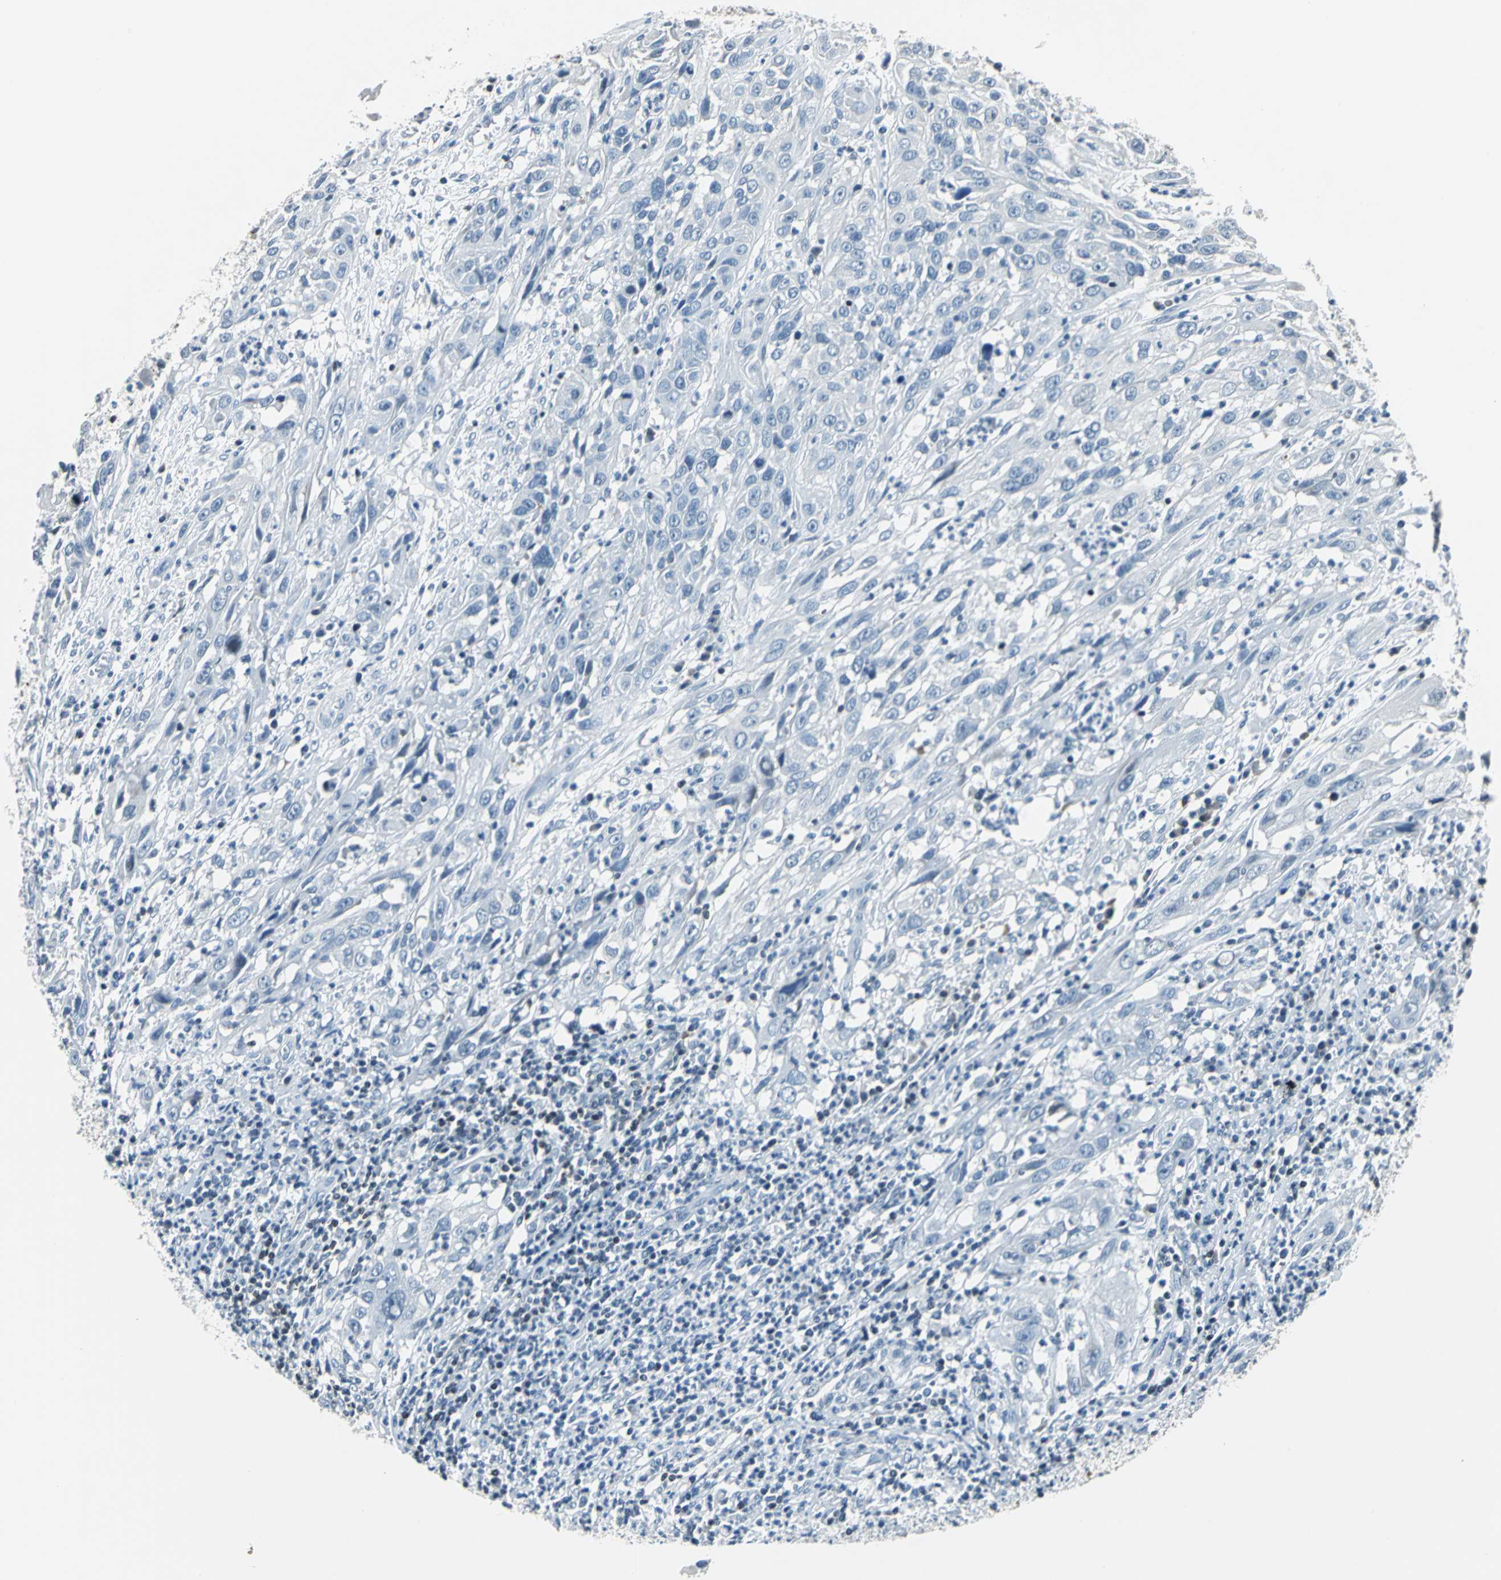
{"staining": {"intensity": "negative", "quantity": "none", "location": "none"}, "tissue": "cervical cancer", "cell_type": "Tumor cells", "image_type": "cancer", "snomed": [{"axis": "morphology", "description": "Squamous cell carcinoma, NOS"}, {"axis": "topography", "description": "Cervix"}], "caption": "A micrograph of human cervical cancer (squamous cell carcinoma) is negative for staining in tumor cells.", "gene": "HCFC2", "patient": {"sex": "female", "age": 32}}